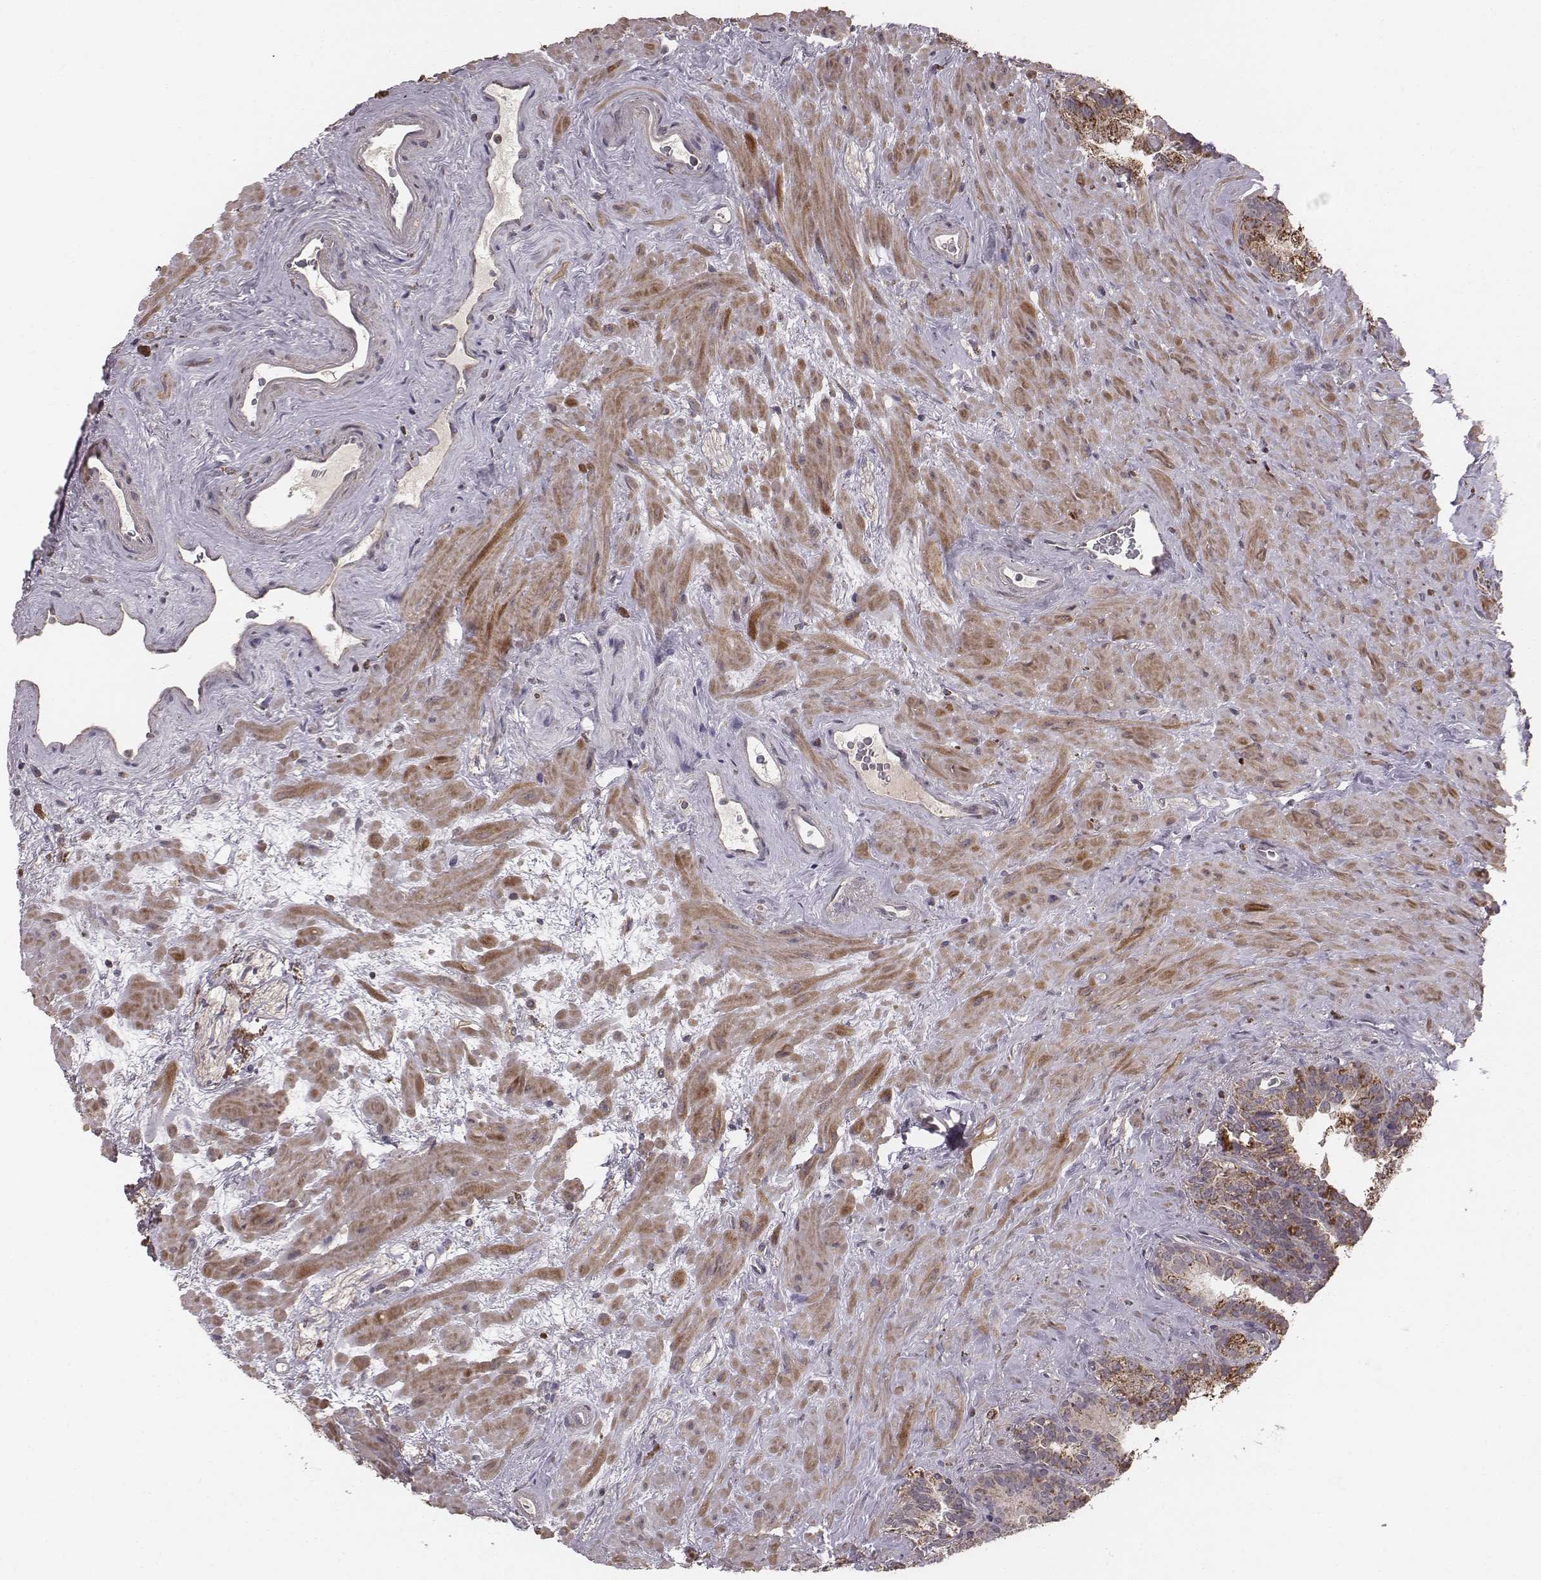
{"staining": {"intensity": "moderate", "quantity": ">75%", "location": "cytoplasmic/membranous"}, "tissue": "seminal vesicle", "cell_type": "Glandular cells", "image_type": "normal", "snomed": [{"axis": "morphology", "description": "Normal tissue, NOS"}, {"axis": "topography", "description": "Seminal veicle"}], "caption": "Human seminal vesicle stained for a protein (brown) reveals moderate cytoplasmic/membranous positive staining in about >75% of glandular cells.", "gene": "PDCD2L", "patient": {"sex": "male", "age": 71}}